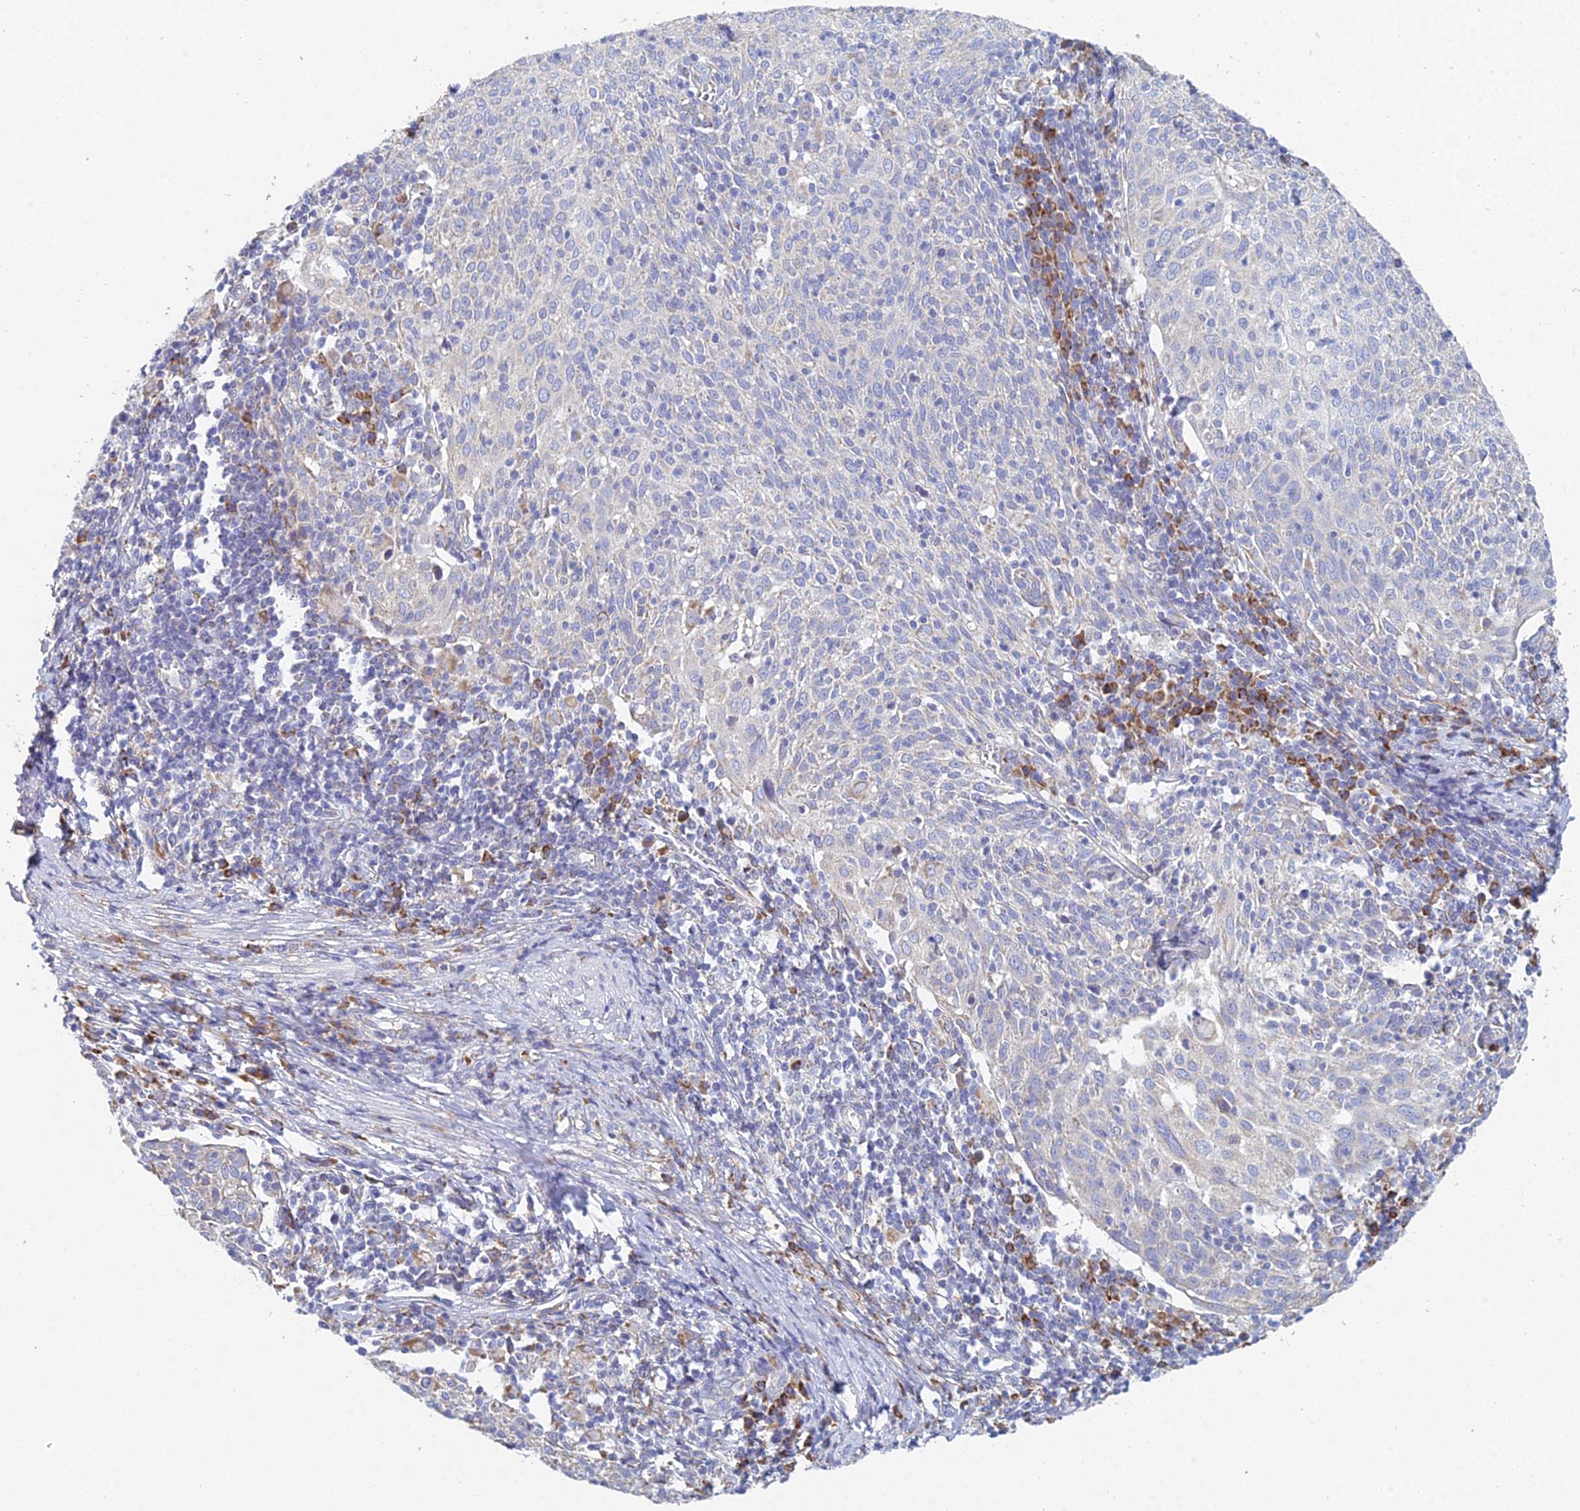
{"staining": {"intensity": "negative", "quantity": "none", "location": "none"}, "tissue": "cervical cancer", "cell_type": "Tumor cells", "image_type": "cancer", "snomed": [{"axis": "morphology", "description": "Squamous cell carcinoma, NOS"}, {"axis": "topography", "description": "Cervix"}], "caption": "Human squamous cell carcinoma (cervical) stained for a protein using immunohistochemistry (IHC) shows no expression in tumor cells.", "gene": "CRACR2B", "patient": {"sex": "female", "age": 52}}